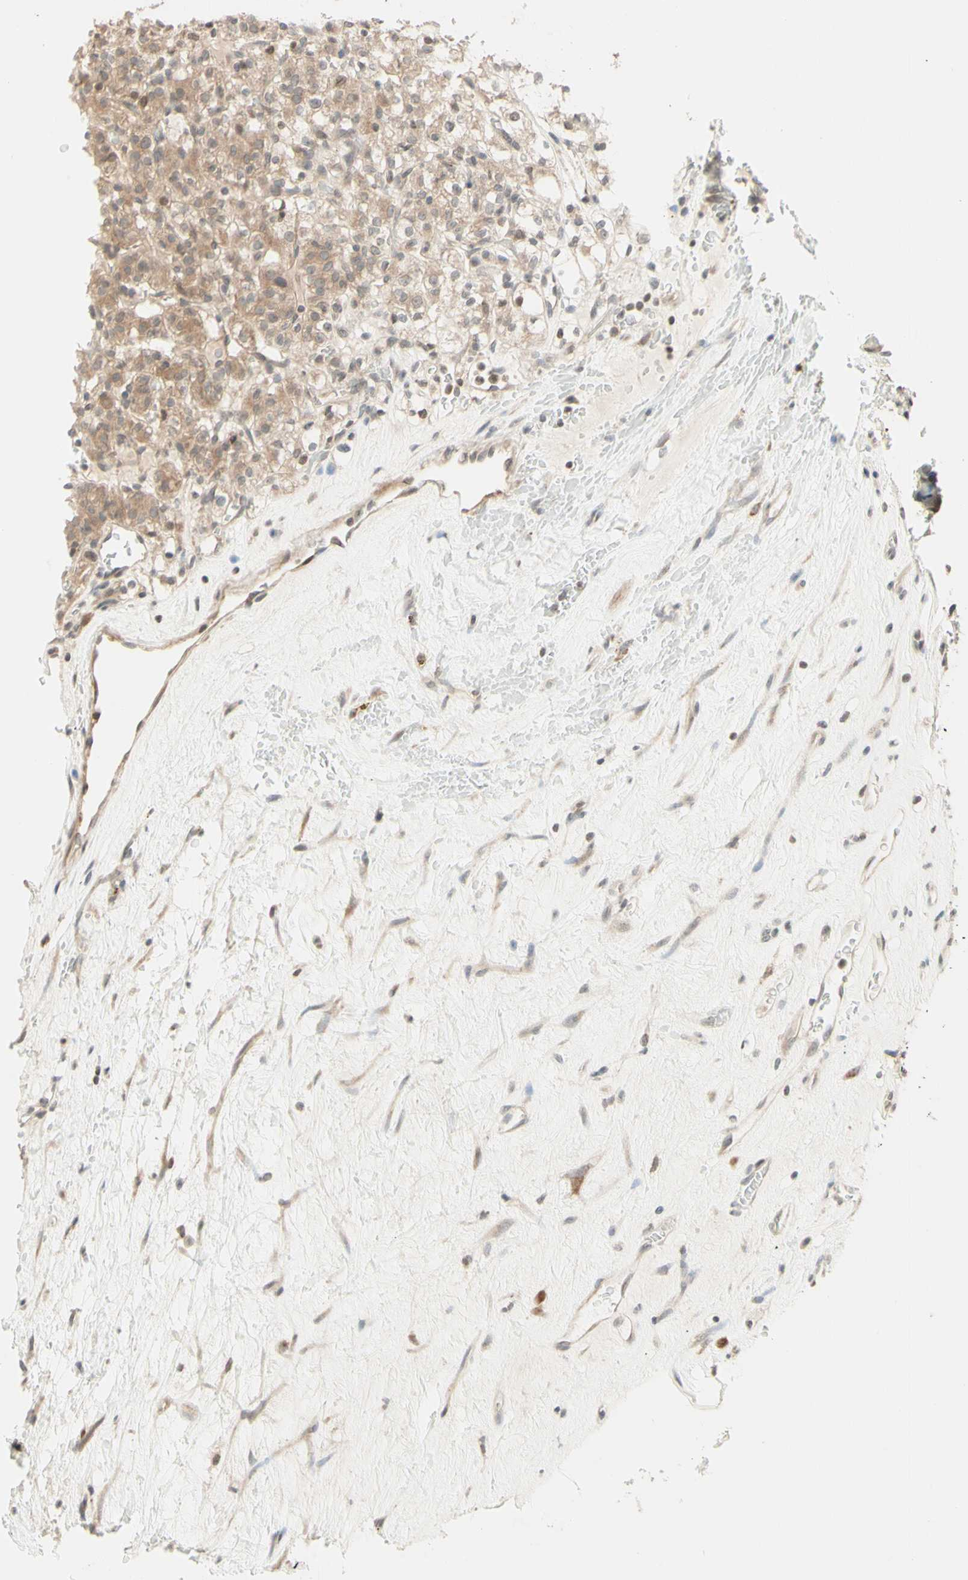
{"staining": {"intensity": "moderate", "quantity": "25%-75%", "location": "cytoplasmic/membranous"}, "tissue": "renal cancer", "cell_type": "Tumor cells", "image_type": "cancer", "snomed": [{"axis": "morphology", "description": "Normal tissue, NOS"}, {"axis": "morphology", "description": "Adenocarcinoma, NOS"}, {"axis": "topography", "description": "Kidney"}], "caption": "Human renal cancer stained with a brown dye exhibits moderate cytoplasmic/membranous positive expression in about 25%-75% of tumor cells.", "gene": "ZW10", "patient": {"sex": "female", "age": 72}}